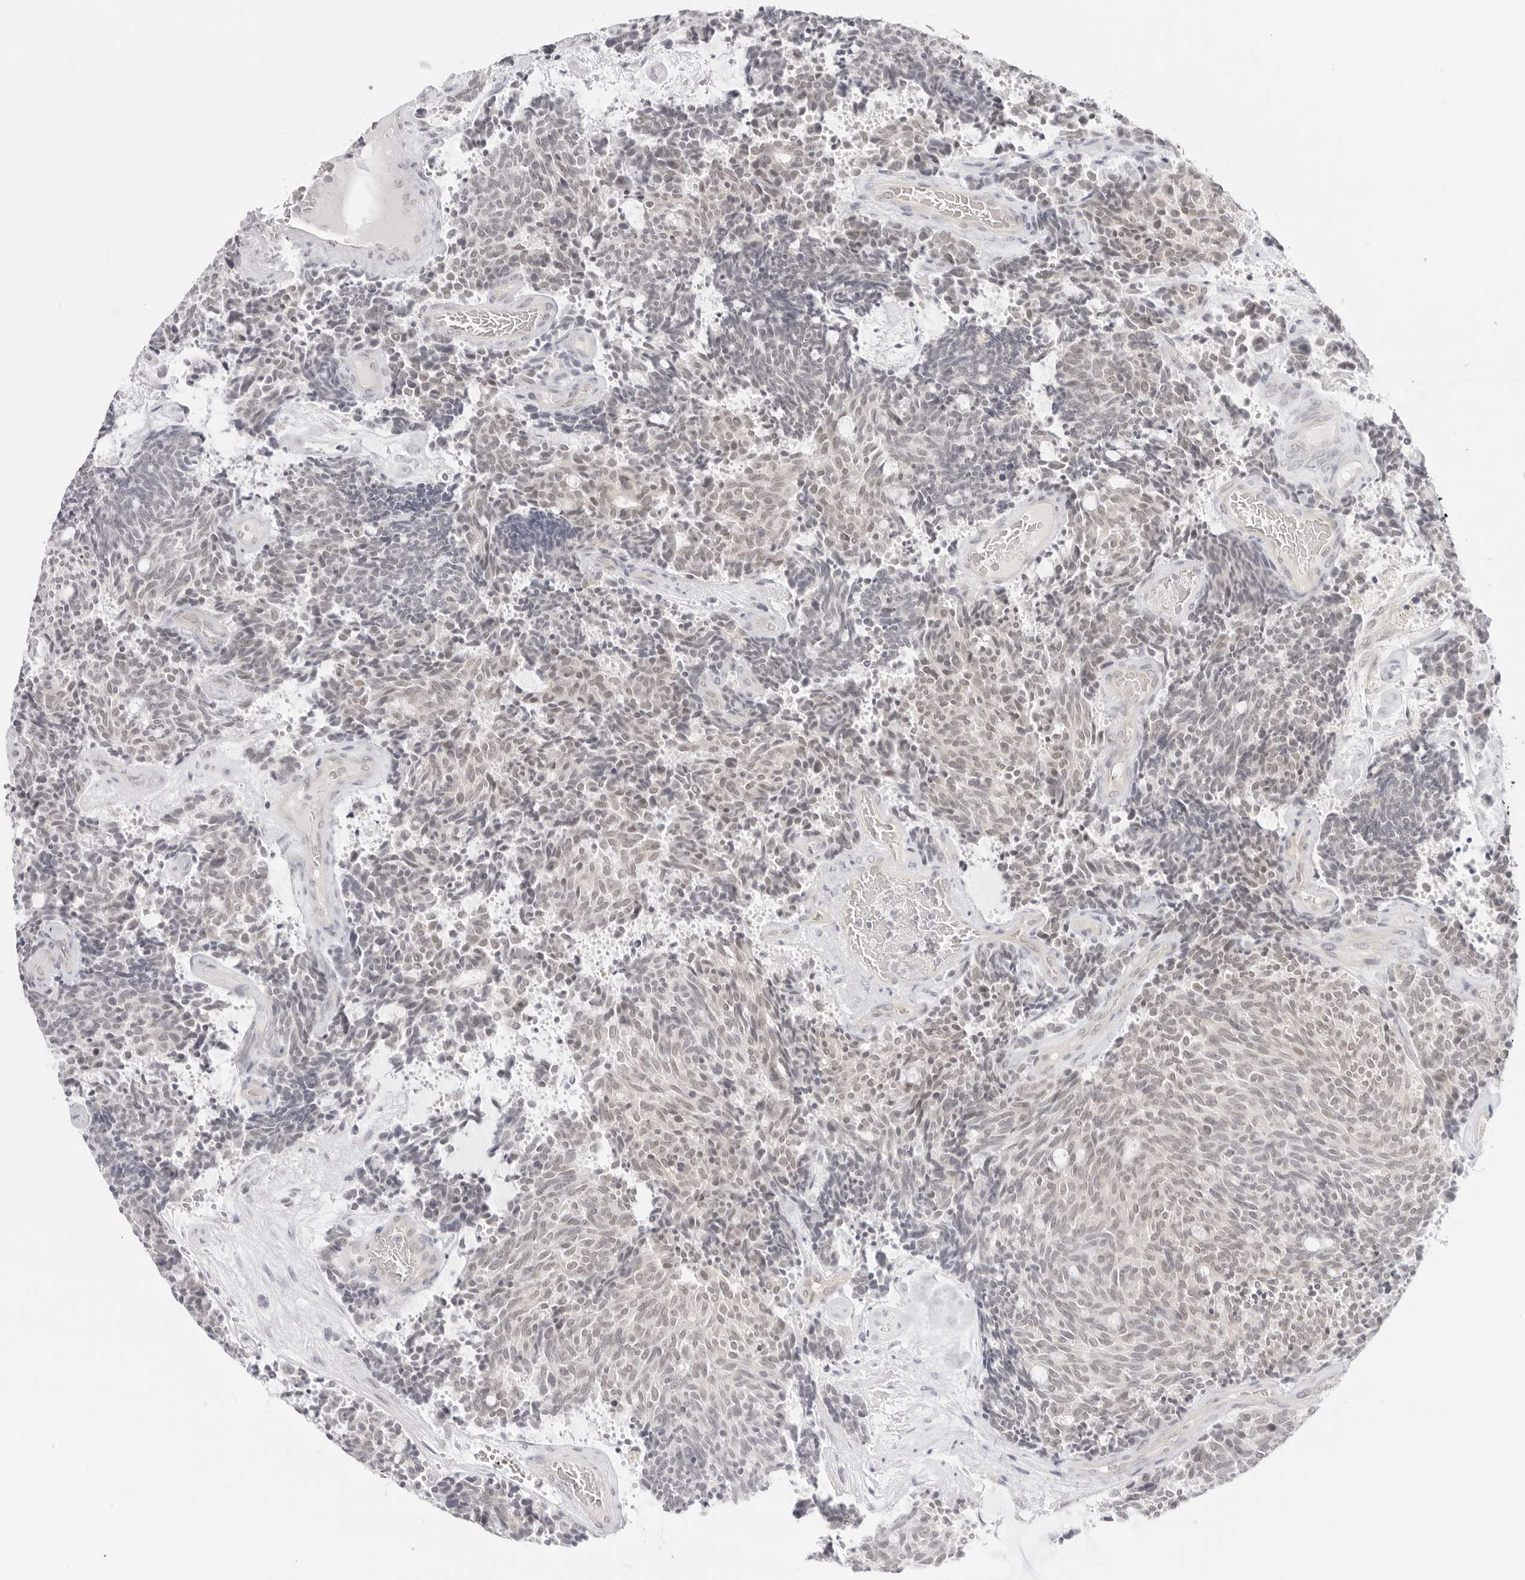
{"staining": {"intensity": "weak", "quantity": "25%-75%", "location": "nuclear"}, "tissue": "carcinoid", "cell_type": "Tumor cells", "image_type": "cancer", "snomed": [{"axis": "morphology", "description": "Carcinoid, malignant, NOS"}, {"axis": "topography", "description": "Pancreas"}], "caption": "A photomicrograph of carcinoid stained for a protein shows weak nuclear brown staining in tumor cells.", "gene": "MED18", "patient": {"sex": "female", "age": 54}}